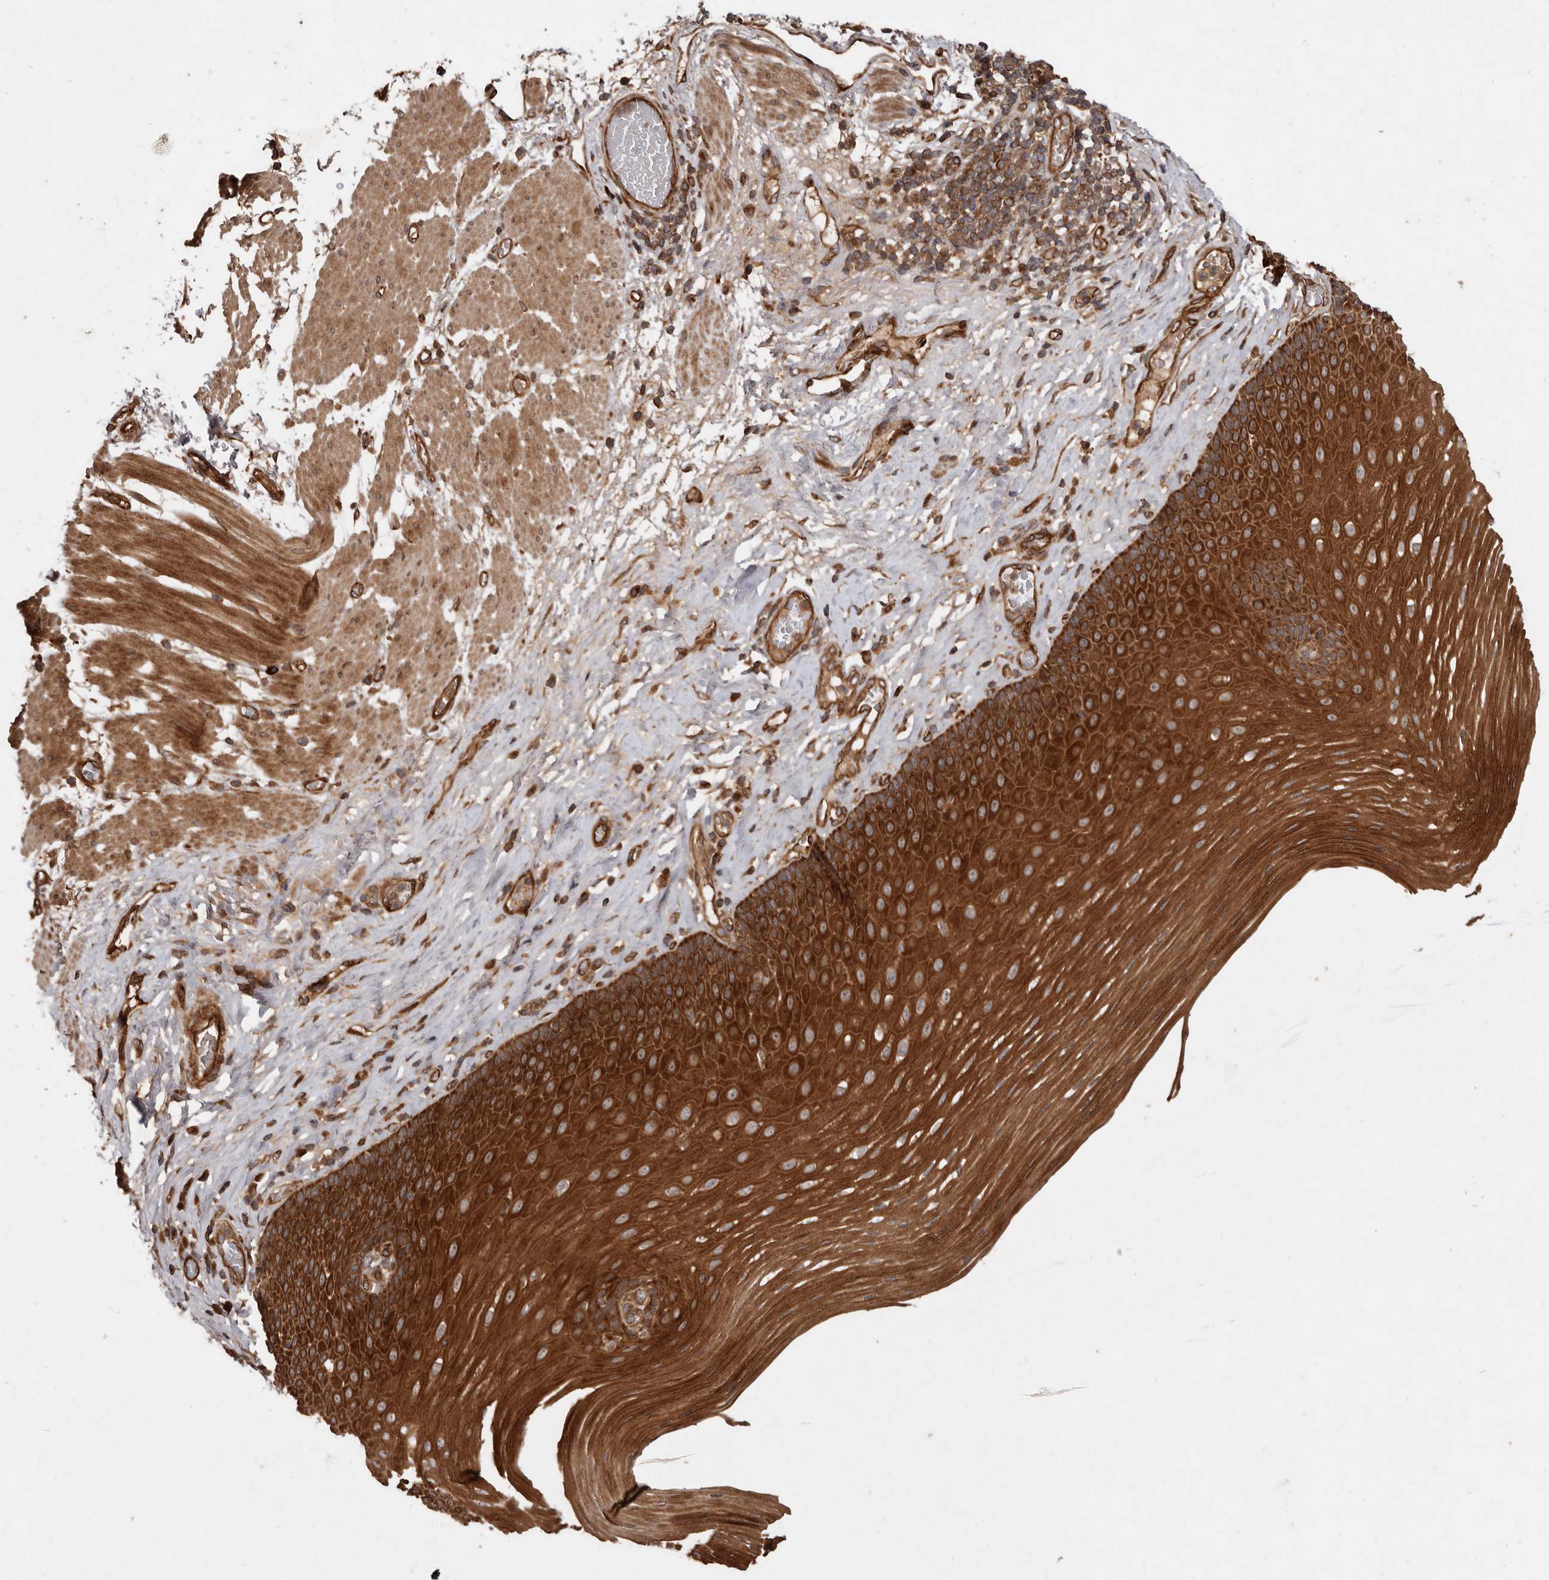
{"staining": {"intensity": "strong", "quantity": ">75%", "location": "cytoplasmic/membranous"}, "tissue": "esophagus", "cell_type": "Squamous epithelial cells", "image_type": "normal", "snomed": [{"axis": "morphology", "description": "Normal tissue, NOS"}, {"axis": "topography", "description": "Esophagus"}], "caption": "Immunohistochemistry (IHC) (DAB (3,3'-diaminobenzidine)) staining of benign esophagus displays strong cytoplasmic/membranous protein expression in about >75% of squamous epithelial cells.", "gene": "STK36", "patient": {"sex": "male", "age": 62}}